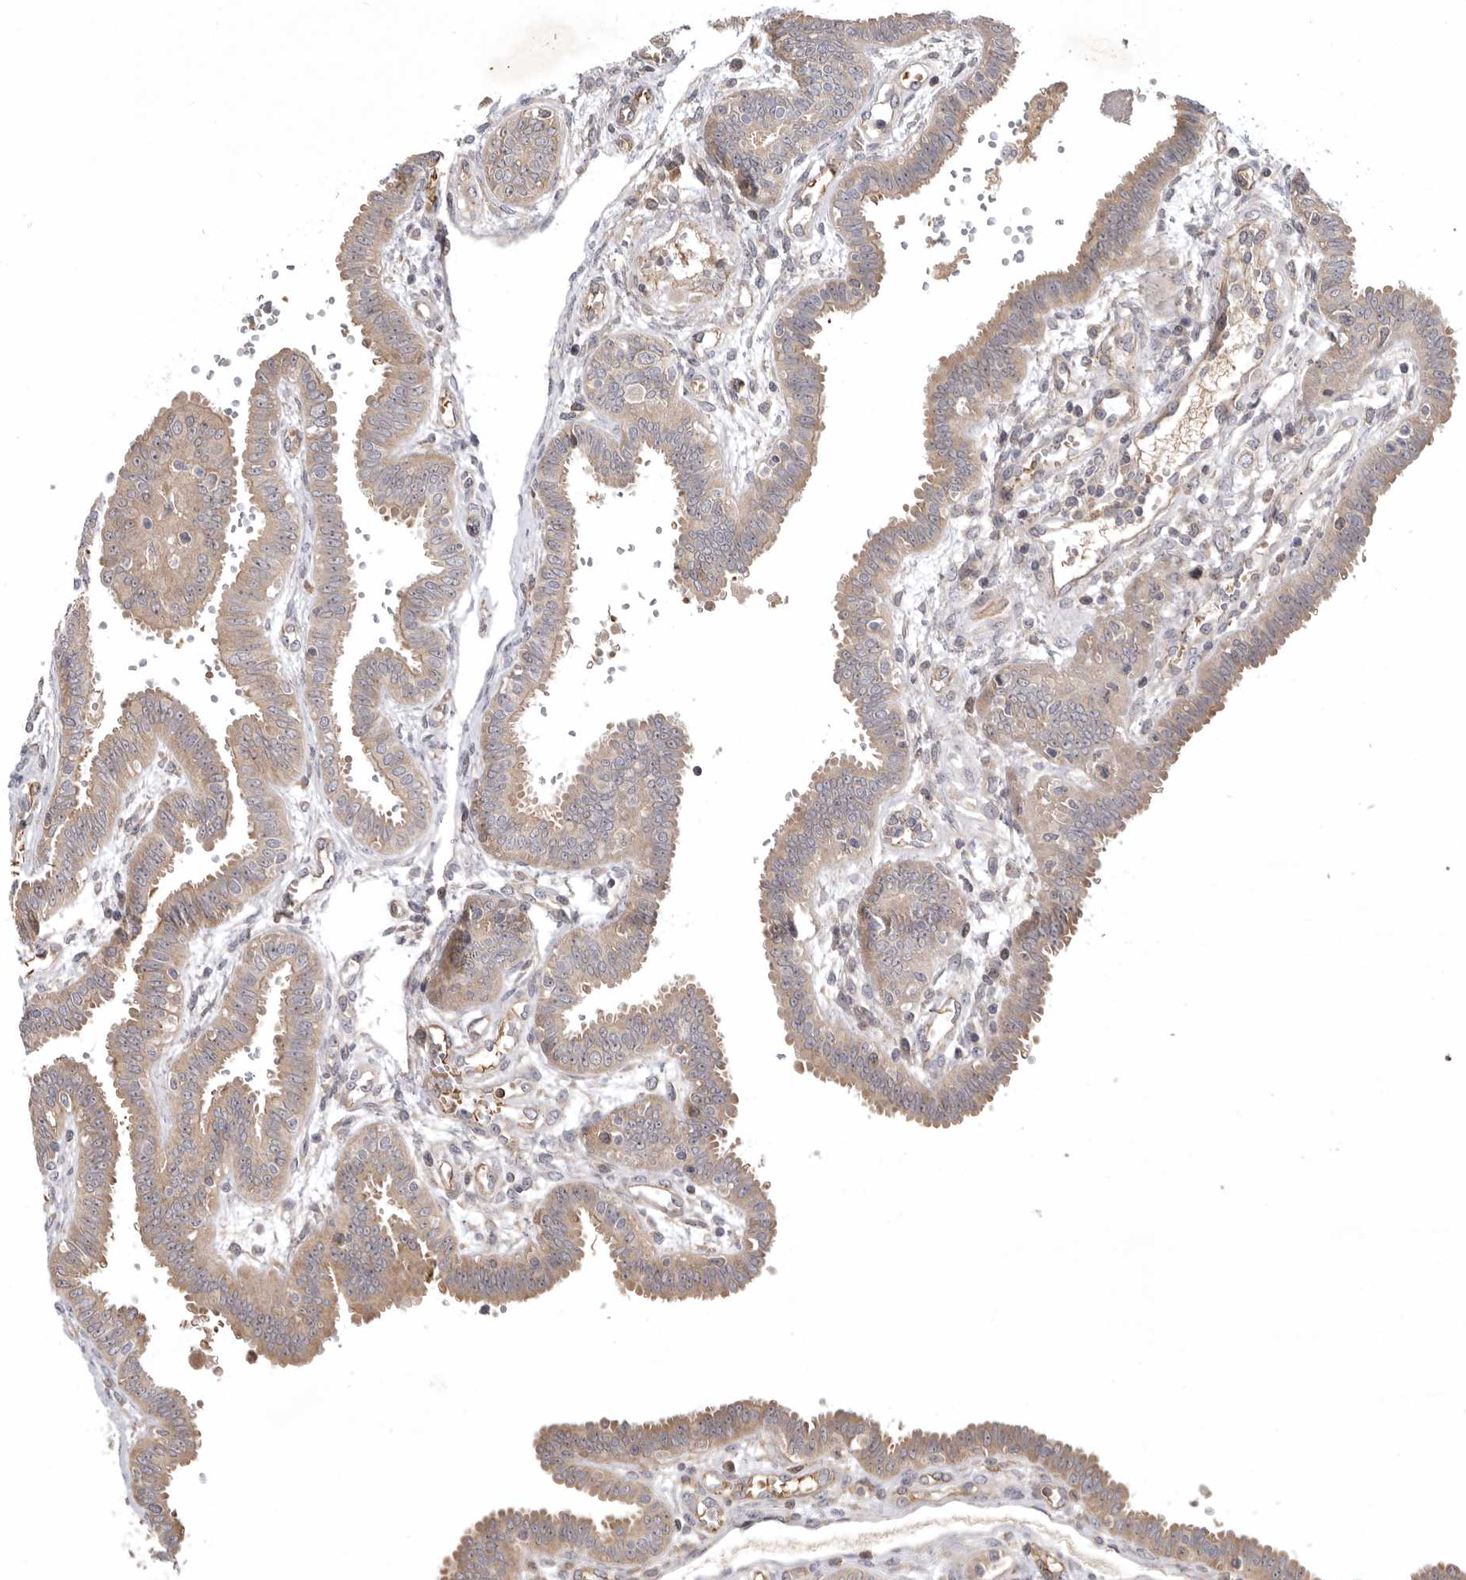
{"staining": {"intensity": "weak", "quantity": ">75%", "location": "cytoplasmic/membranous"}, "tissue": "fallopian tube", "cell_type": "Glandular cells", "image_type": "normal", "snomed": [{"axis": "morphology", "description": "Normal tissue, NOS"}, {"axis": "topography", "description": "Fallopian tube"}], "caption": "Immunohistochemical staining of benign human fallopian tube demonstrates weak cytoplasmic/membranous protein positivity in about >75% of glandular cells.", "gene": "KIF2B", "patient": {"sex": "female", "age": 32}}